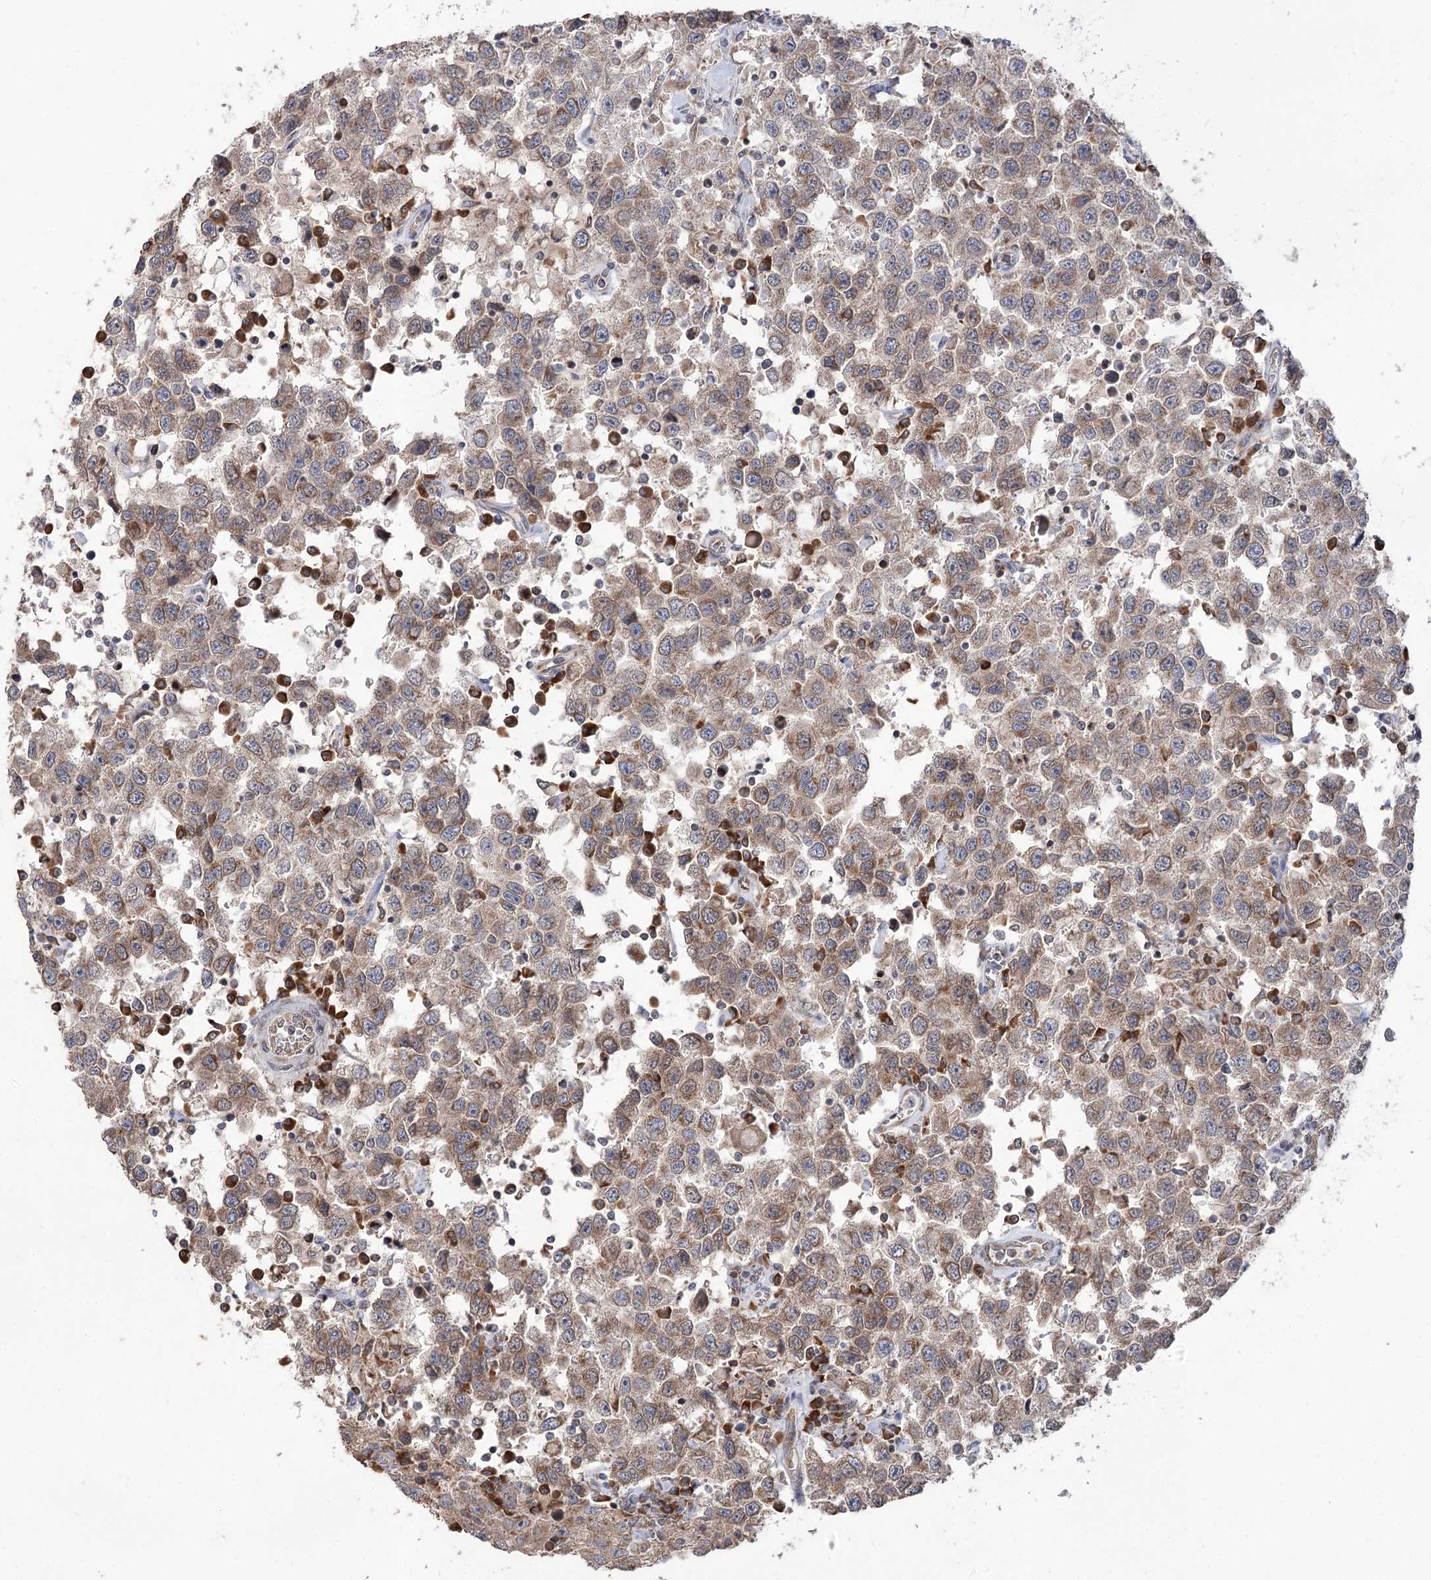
{"staining": {"intensity": "moderate", "quantity": "25%-75%", "location": "cytoplasmic/membranous"}, "tissue": "testis cancer", "cell_type": "Tumor cells", "image_type": "cancer", "snomed": [{"axis": "morphology", "description": "Seminoma, NOS"}, {"axis": "topography", "description": "Testis"}], "caption": "Protein staining of testis cancer (seminoma) tissue reveals moderate cytoplasmic/membranous positivity in approximately 25%-75% of tumor cells.", "gene": "STT3B", "patient": {"sex": "male", "age": 41}}